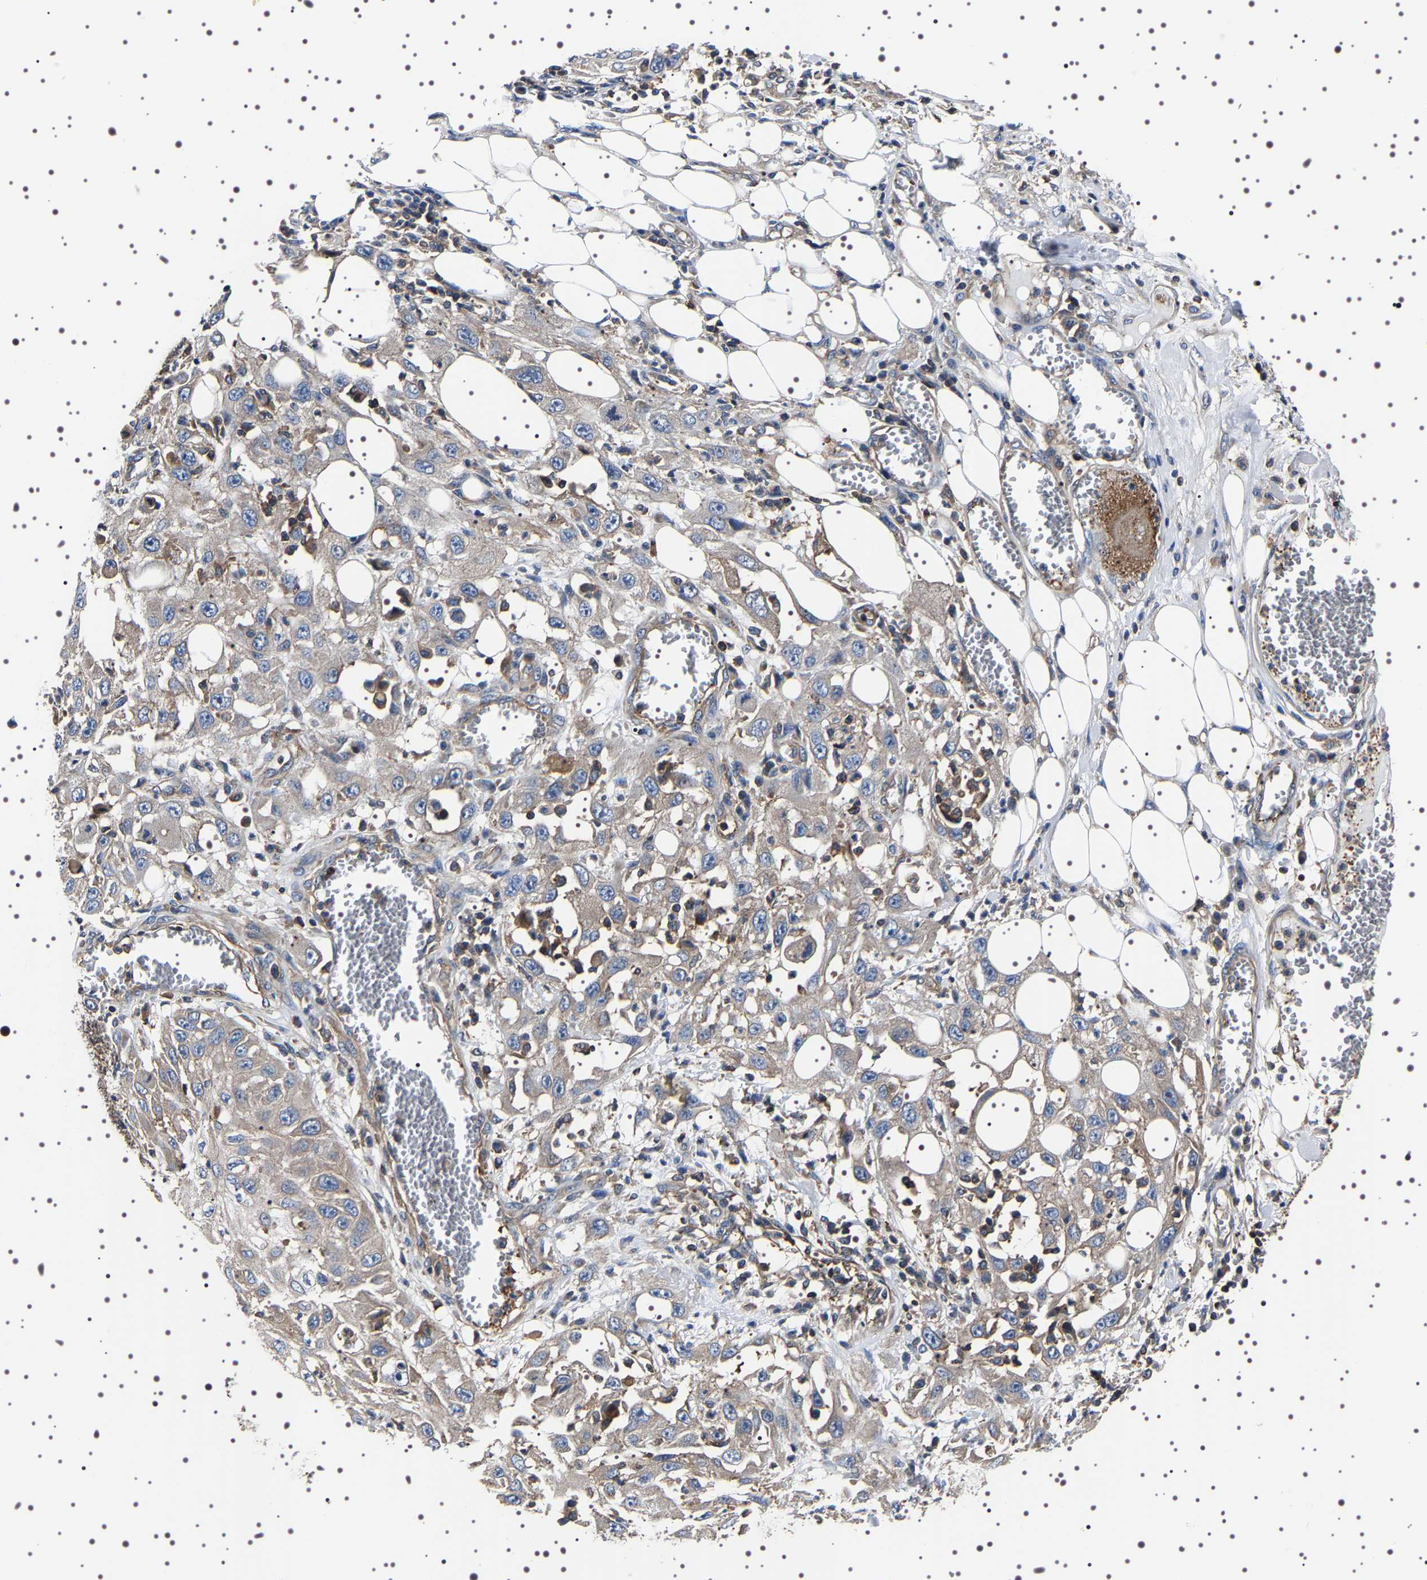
{"staining": {"intensity": "weak", "quantity": "<25%", "location": "cytoplasmic/membranous"}, "tissue": "skin cancer", "cell_type": "Tumor cells", "image_type": "cancer", "snomed": [{"axis": "morphology", "description": "Squamous cell carcinoma, NOS"}, {"axis": "topography", "description": "Skin"}], "caption": "Immunohistochemistry (IHC) histopathology image of neoplastic tissue: skin cancer (squamous cell carcinoma) stained with DAB displays no significant protein staining in tumor cells.", "gene": "WDR1", "patient": {"sex": "male", "age": 75}}